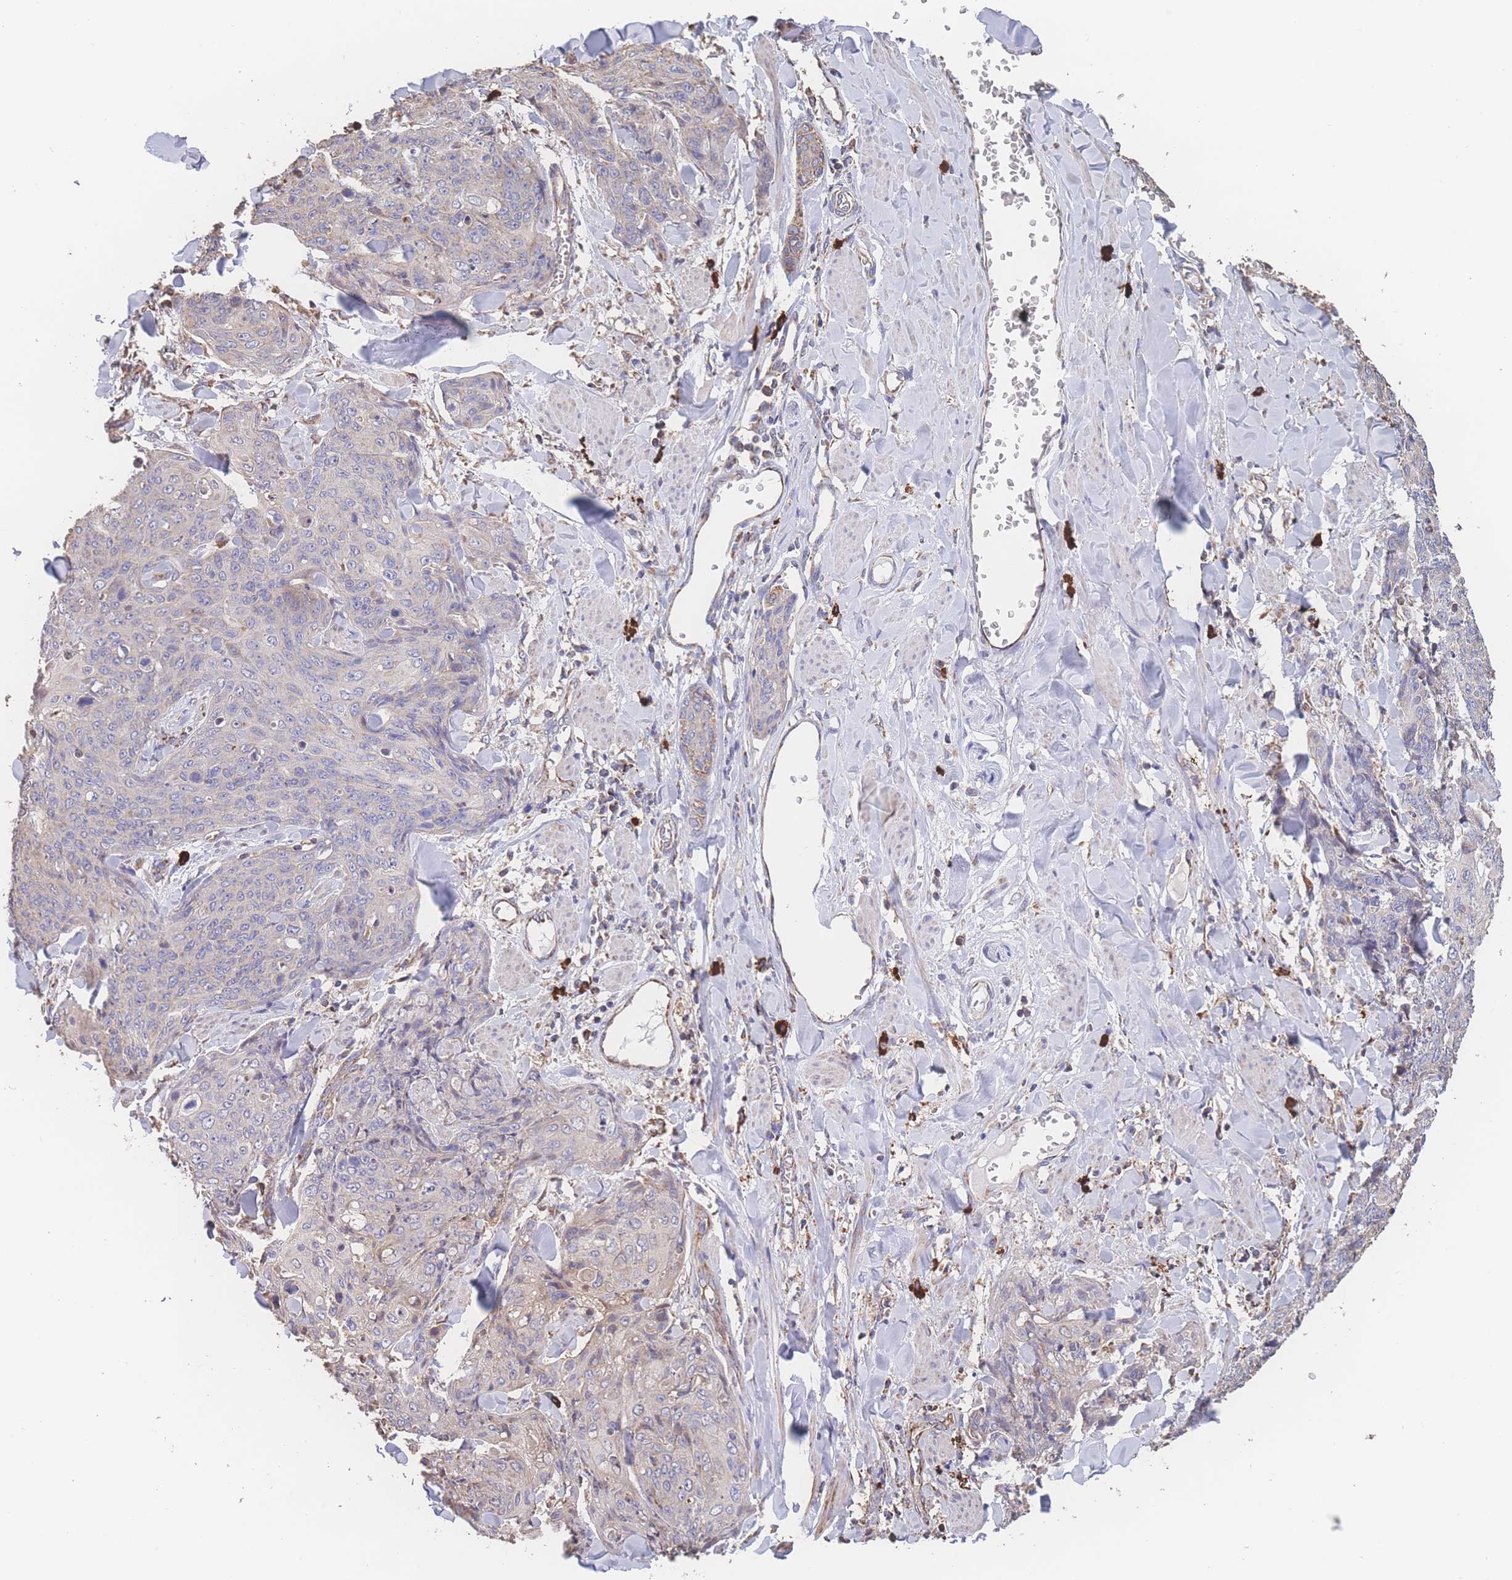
{"staining": {"intensity": "weak", "quantity": "<25%", "location": "cytoplasmic/membranous"}, "tissue": "skin cancer", "cell_type": "Tumor cells", "image_type": "cancer", "snomed": [{"axis": "morphology", "description": "Squamous cell carcinoma, NOS"}, {"axis": "topography", "description": "Skin"}, {"axis": "topography", "description": "Vulva"}], "caption": "Tumor cells are negative for protein expression in human skin cancer (squamous cell carcinoma). (DAB (3,3'-diaminobenzidine) immunohistochemistry, high magnification).", "gene": "SGSM3", "patient": {"sex": "female", "age": 85}}